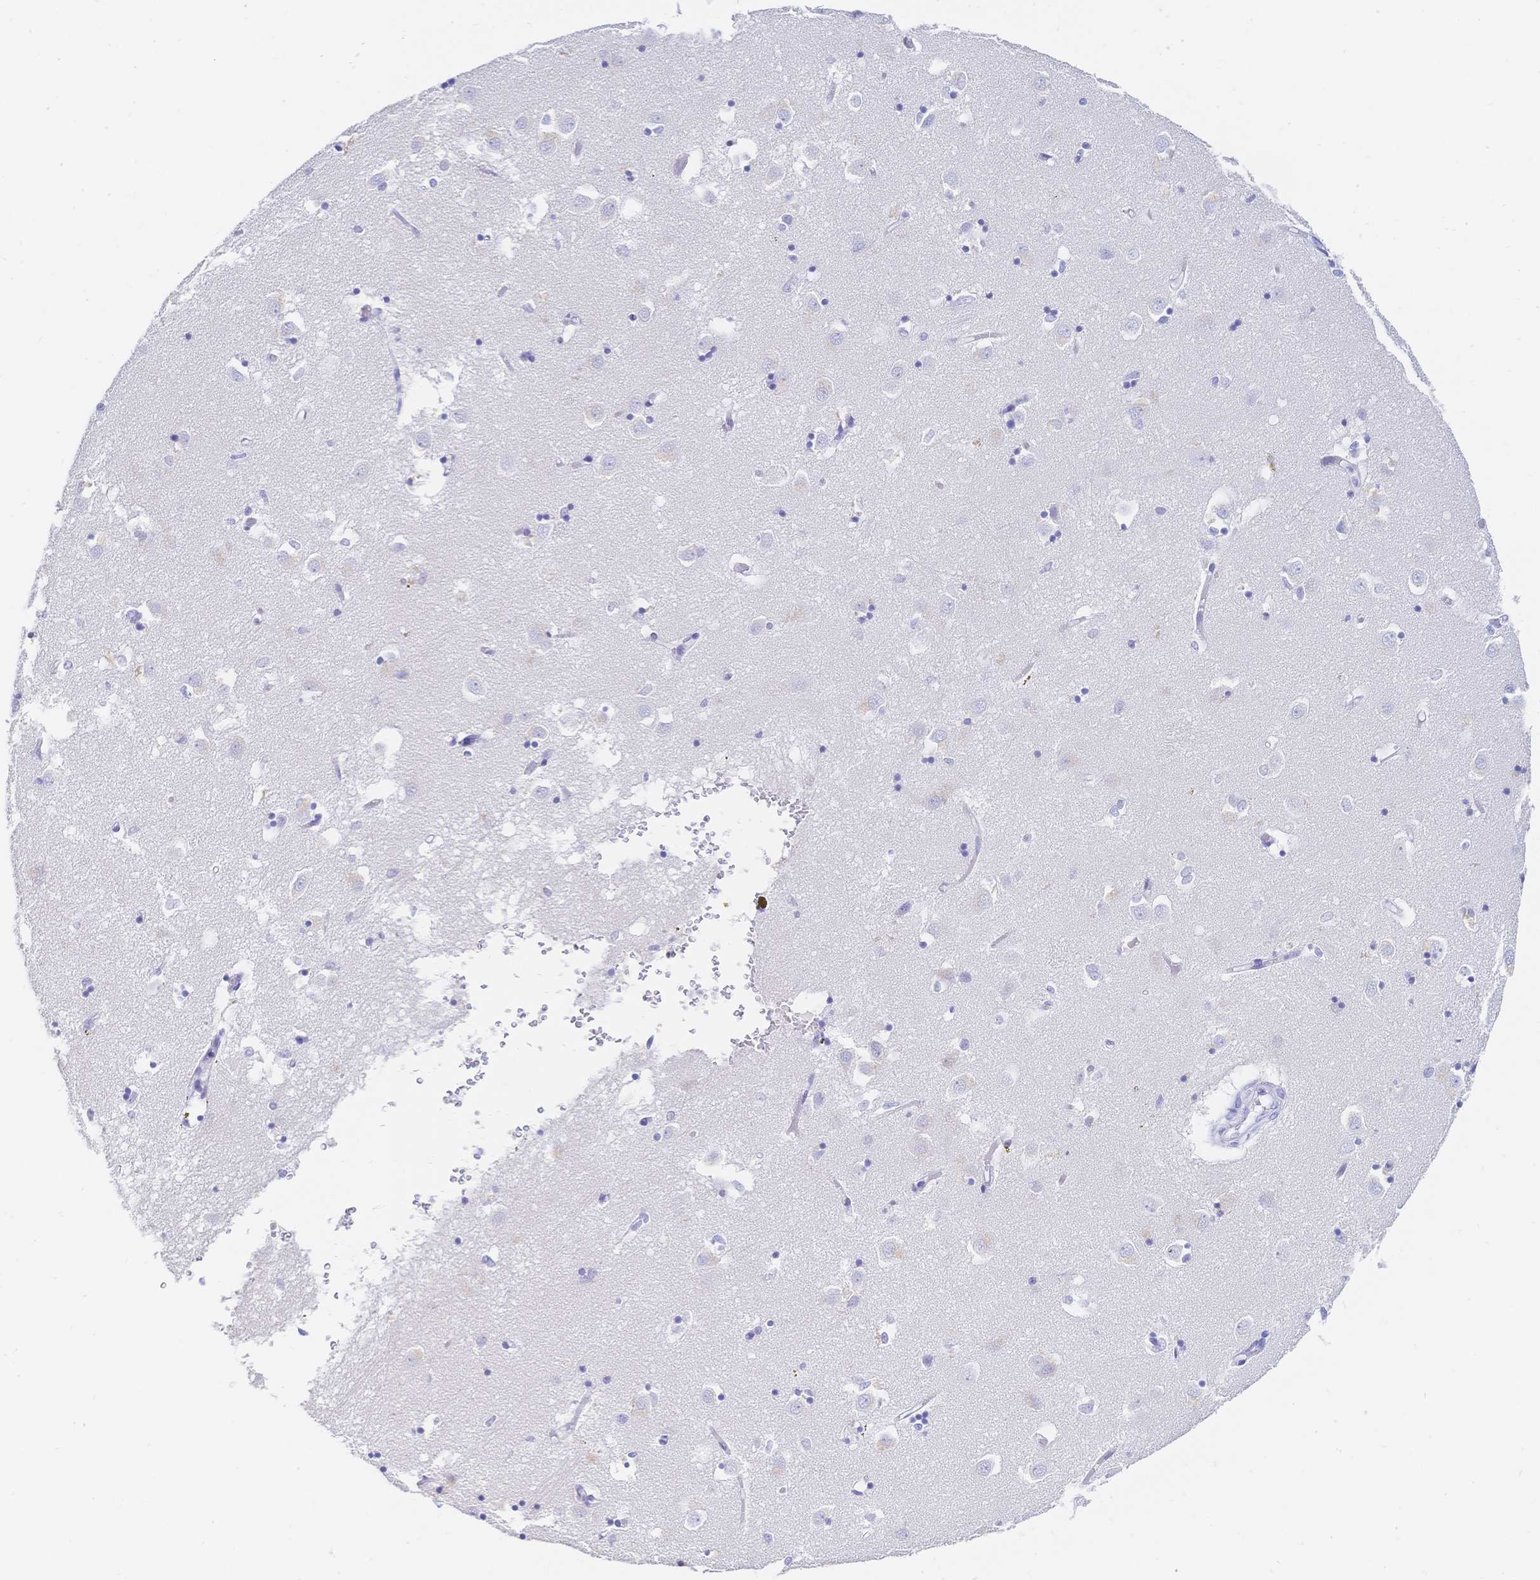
{"staining": {"intensity": "negative", "quantity": "none", "location": "none"}, "tissue": "caudate", "cell_type": "Glial cells", "image_type": "normal", "snomed": [{"axis": "morphology", "description": "Normal tissue, NOS"}, {"axis": "topography", "description": "Lateral ventricle wall"}], "caption": "Micrograph shows no protein positivity in glial cells of unremarkable caudate. (DAB immunohistochemistry (IHC) visualized using brightfield microscopy, high magnification).", "gene": "RRM1", "patient": {"sex": "male", "age": 70}}